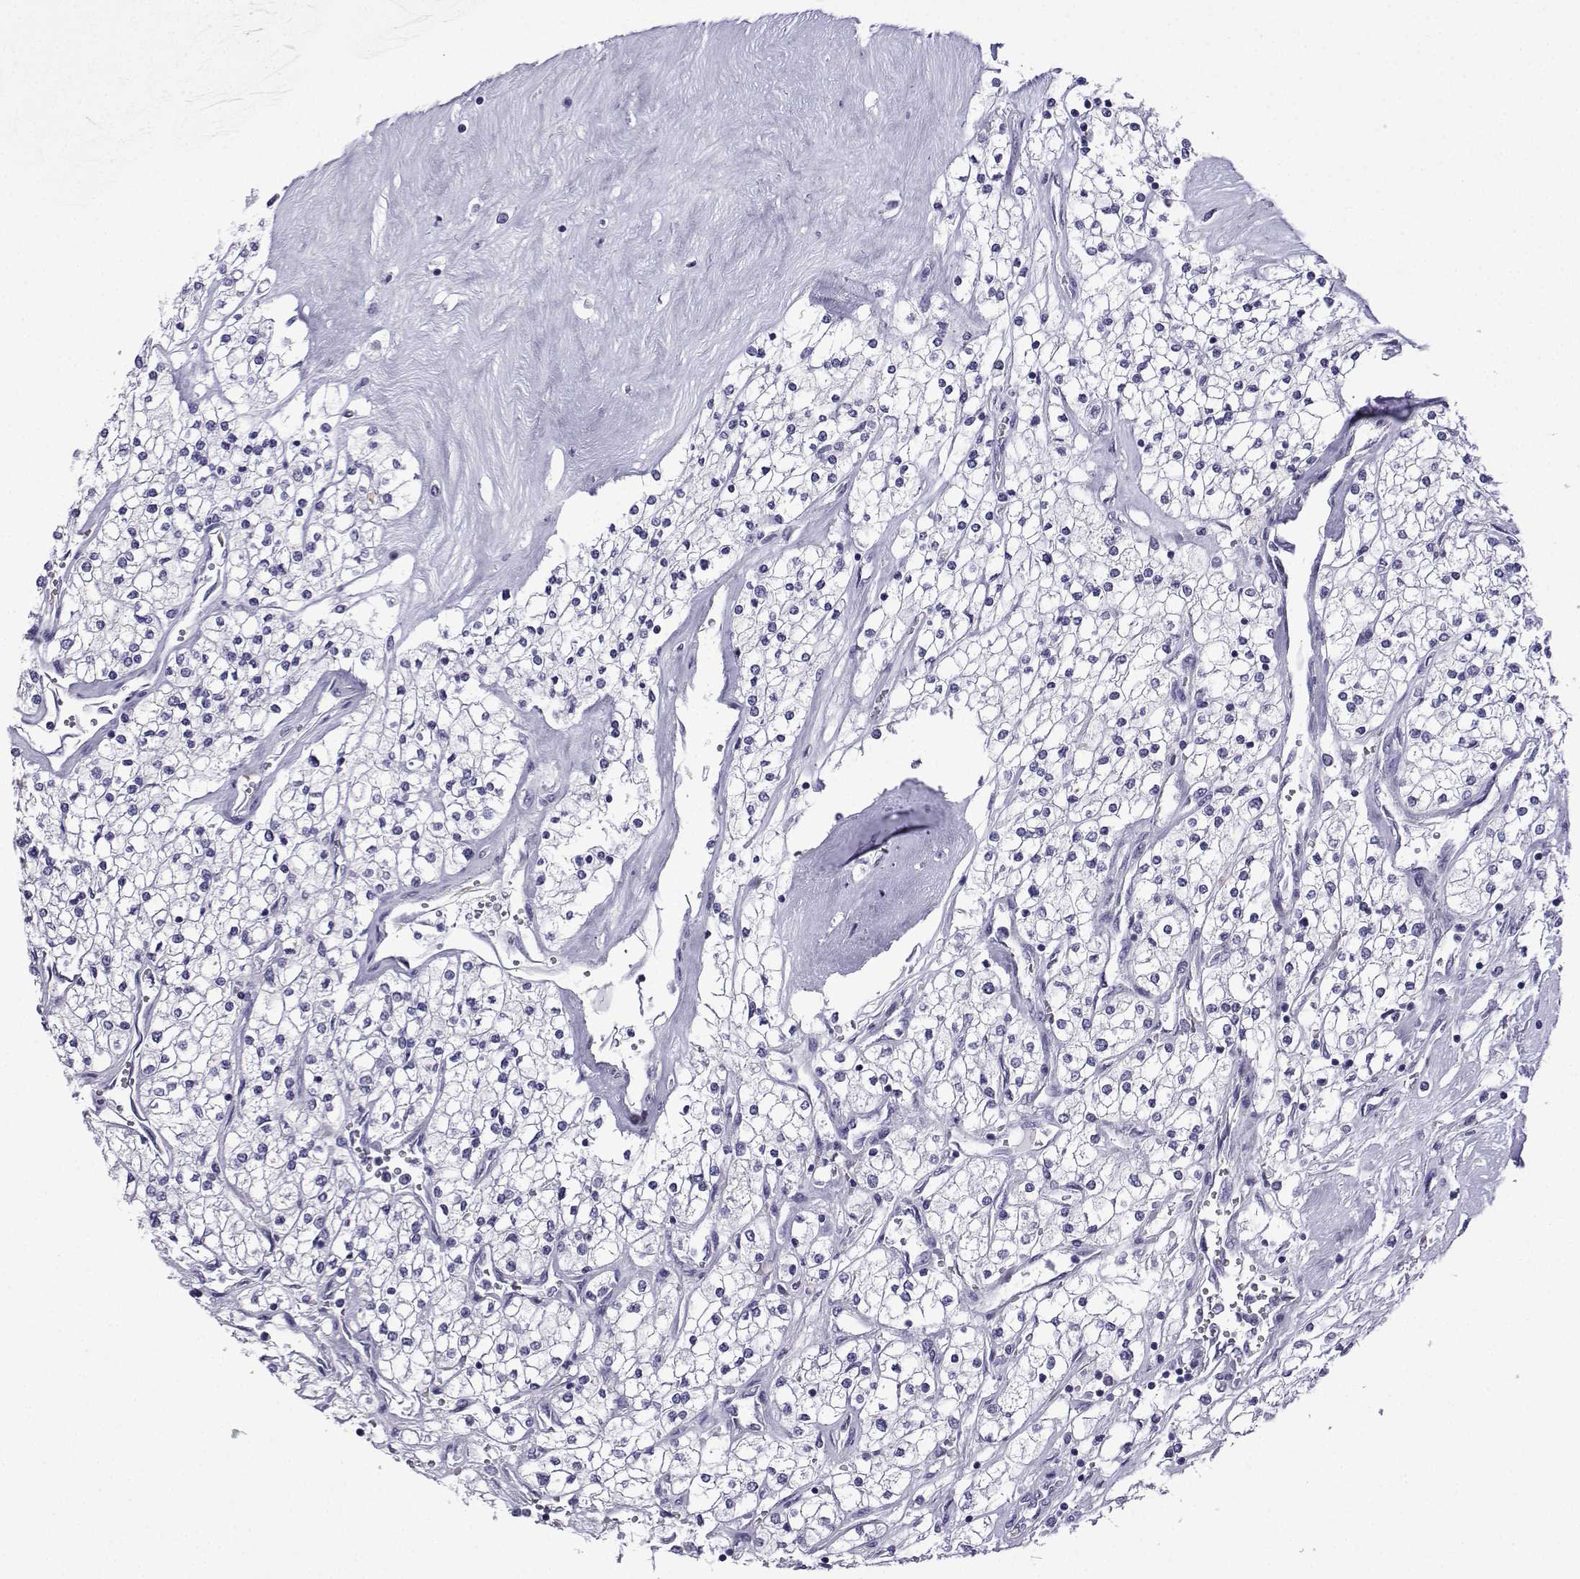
{"staining": {"intensity": "negative", "quantity": "none", "location": "none"}, "tissue": "renal cancer", "cell_type": "Tumor cells", "image_type": "cancer", "snomed": [{"axis": "morphology", "description": "Adenocarcinoma, NOS"}, {"axis": "topography", "description": "Kidney"}], "caption": "Tumor cells are negative for protein expression in human renal cancer.", "gene": "MRGBP", "patient": {"sex": "male", "age": 80}}